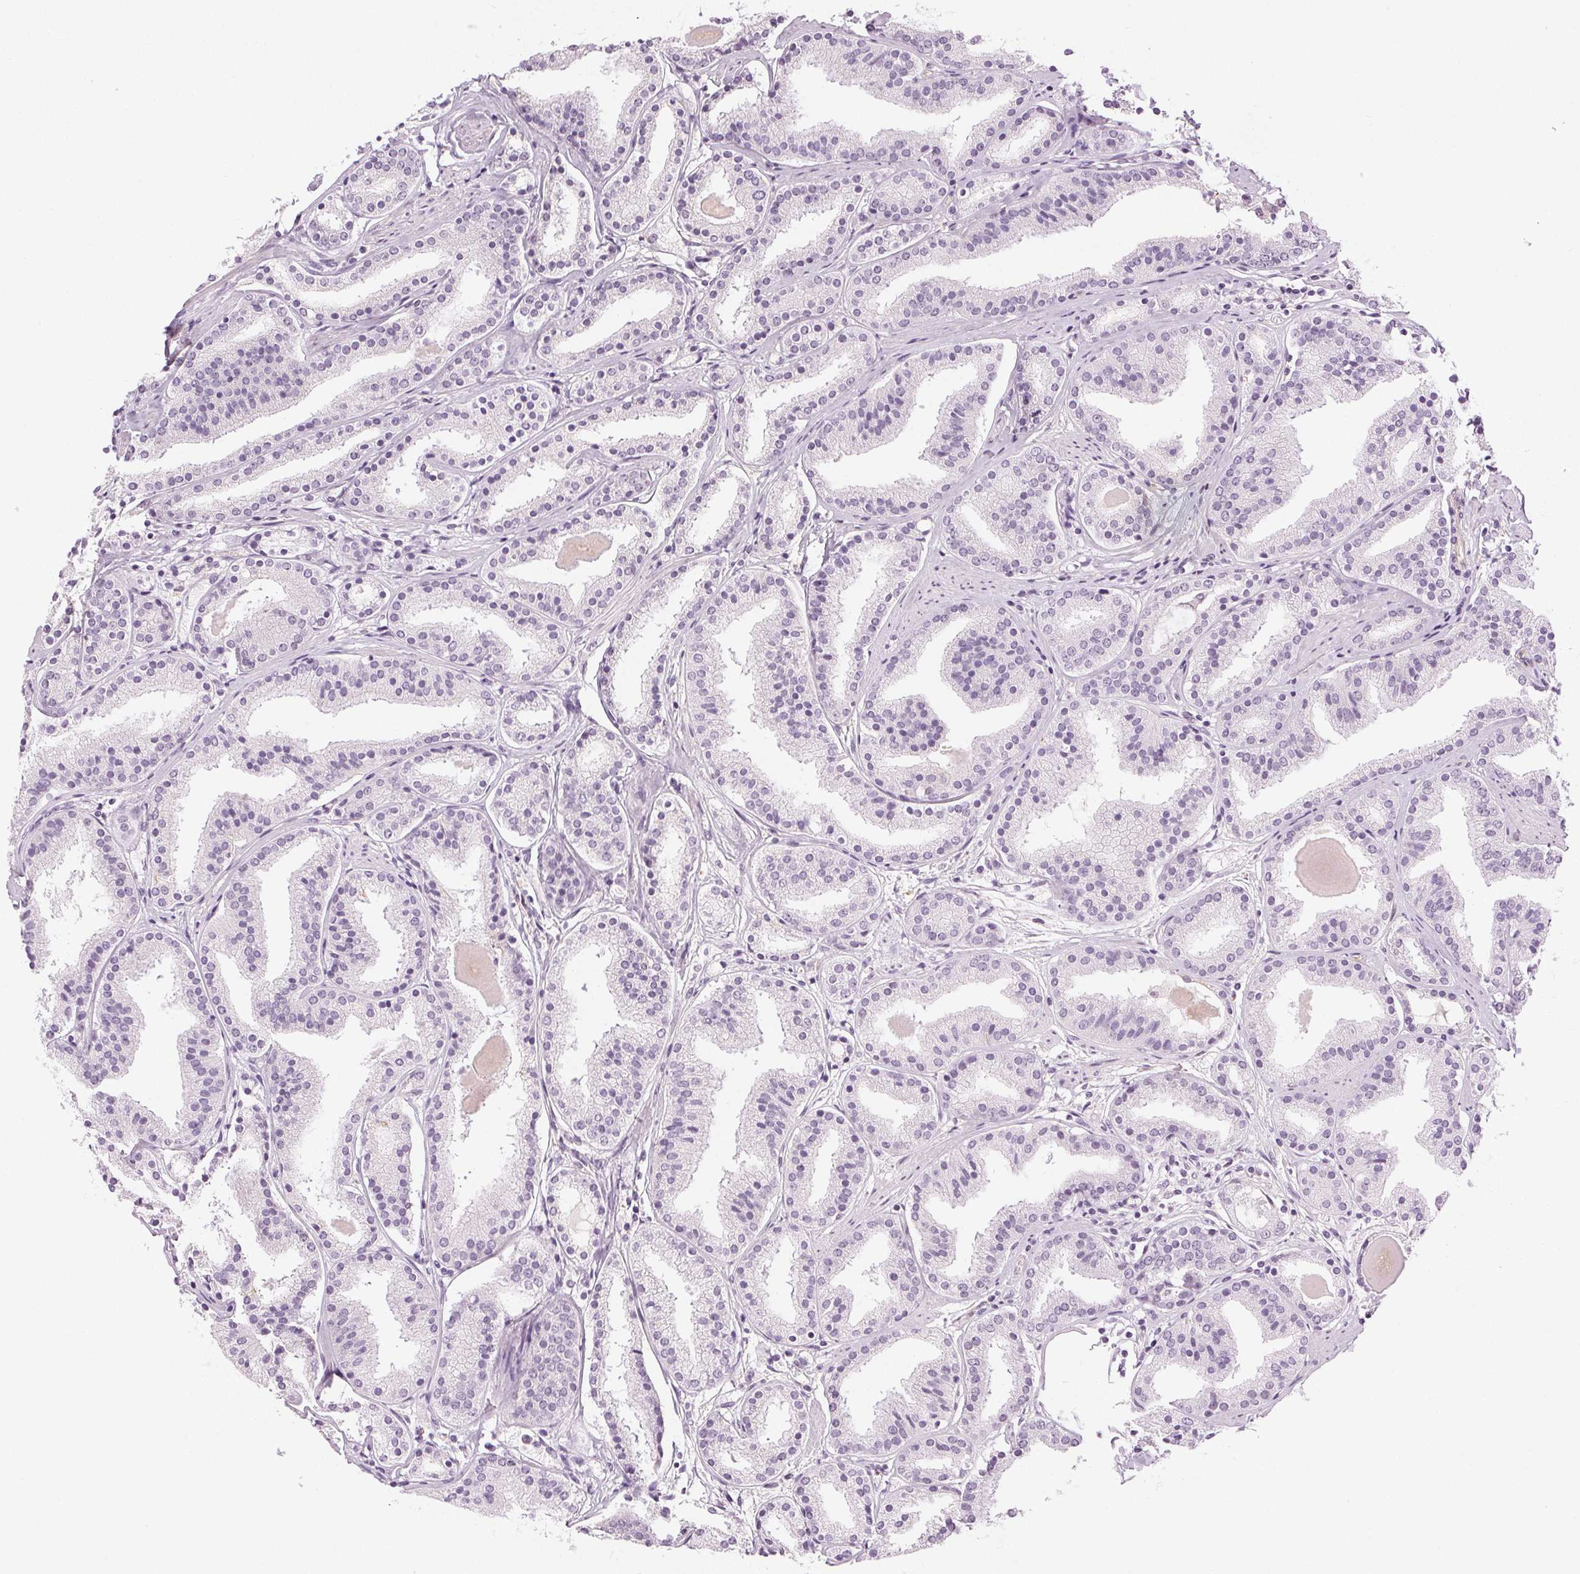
{"staining": {"intensity": "negative", "quantity": "none", "location": "none"}, "tissue": "prostate cancer", "cell_type": "Tumor cells", "image_type": "cancer", "snomed": [{"axis": "morphology", "description": "Adenocarcinoma, High grade"}, {"axis": "topography", "description": "Prostate"}], "caption": "Immunohistochemical staining of prostate cancer (high-grade adenocarcinoma) shows no significant expression in tumor cells.", "gene": "AIF1L", "patient": {"sex": "male", "age": 63}}